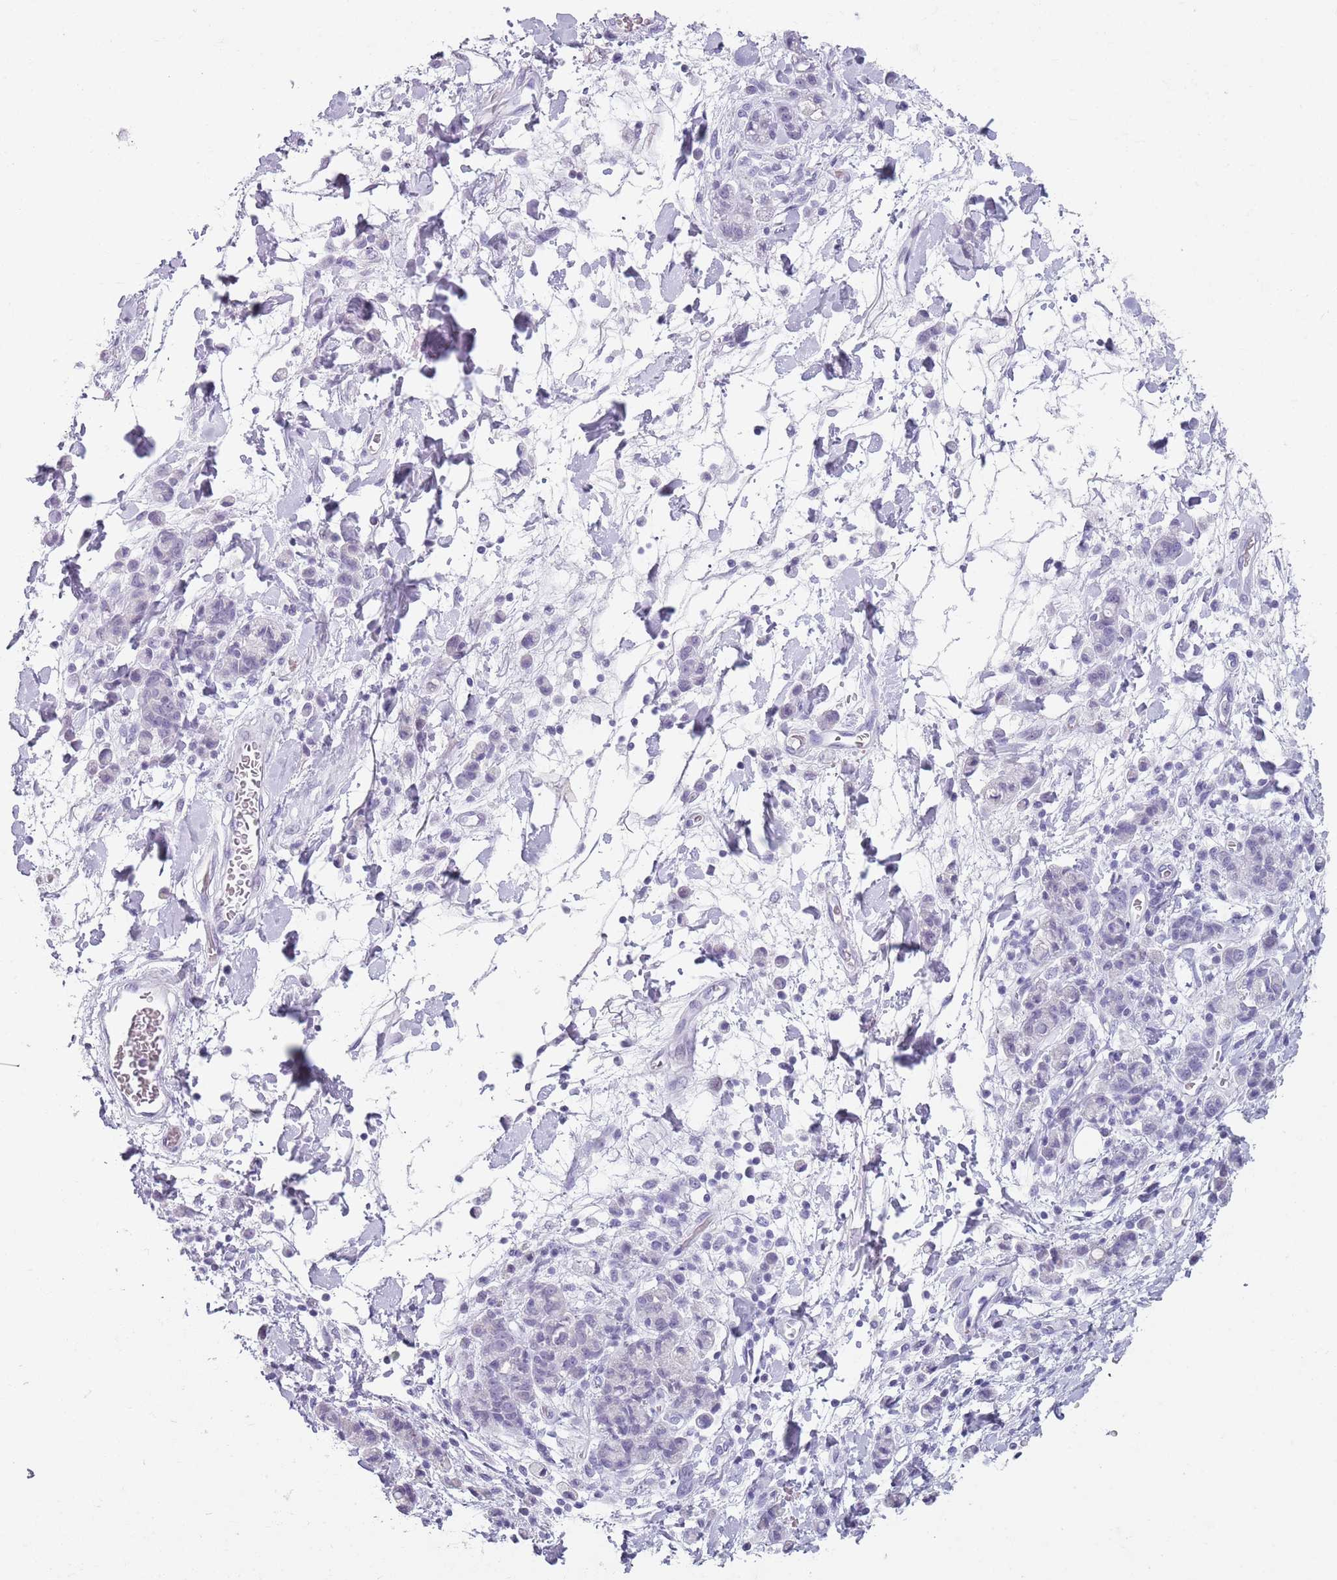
{"staining": {"intensity": "negative", "quantity": "none", "location": "none"}, "tissue": "stomach cancer", "cell_type": "Tumor cells", "image_type": "cancer", "snomed": [{"axis": "morphology", "description": "Adenocarcinoma, NOS"}, {"axis": "topography", "description": "Stomach"}], "caption": "Tumor cells are negative for brown protein staining in stomach adenocarcinoma. (DAB IHC with hematoxylin counter stain).", "gene": "SPESP1", "patient": {"sex": "male", "age": 77}}